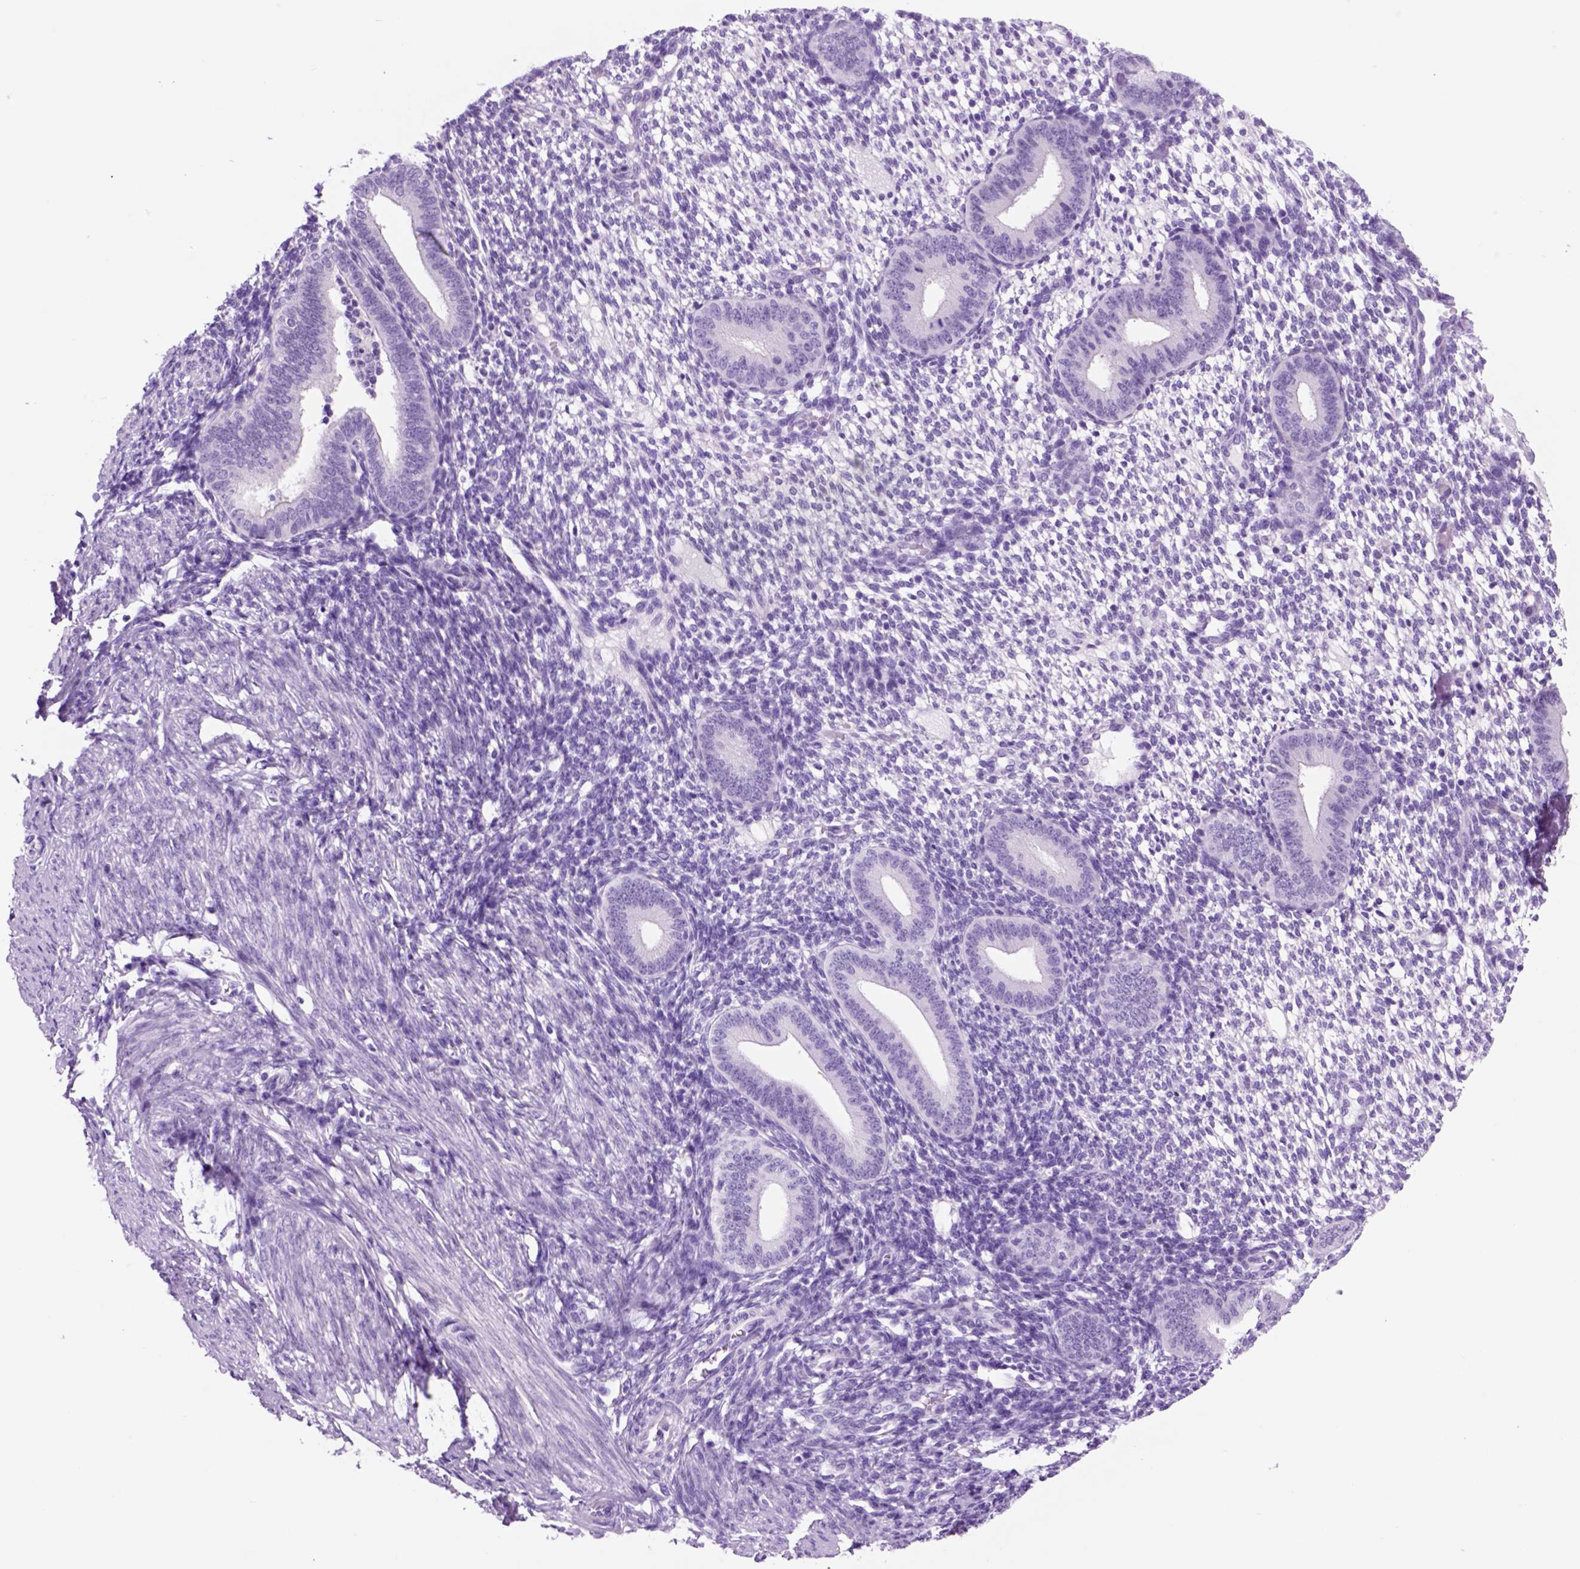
{"staining": {"intensity": "negative", "quantity": "none", "location": "none"}, "tissue": "endometrium", "cell_type": "Cells in endometrial stroma", "image_type": "normal", "snomed": [{"axis": "morphology", "description": "Normal tissue, NOS"}, {"axis": "topography", "description": "Endometrium"}], "caption": "Cells in endometrial stroma show no significant expression in normal endometrium. (DAB (3,3'-diaminobenzidine) immunohistochemistry (IHC), high magnification).", "gene": "HHIPL2", "patient": {"sex": "female", "age": 40}}